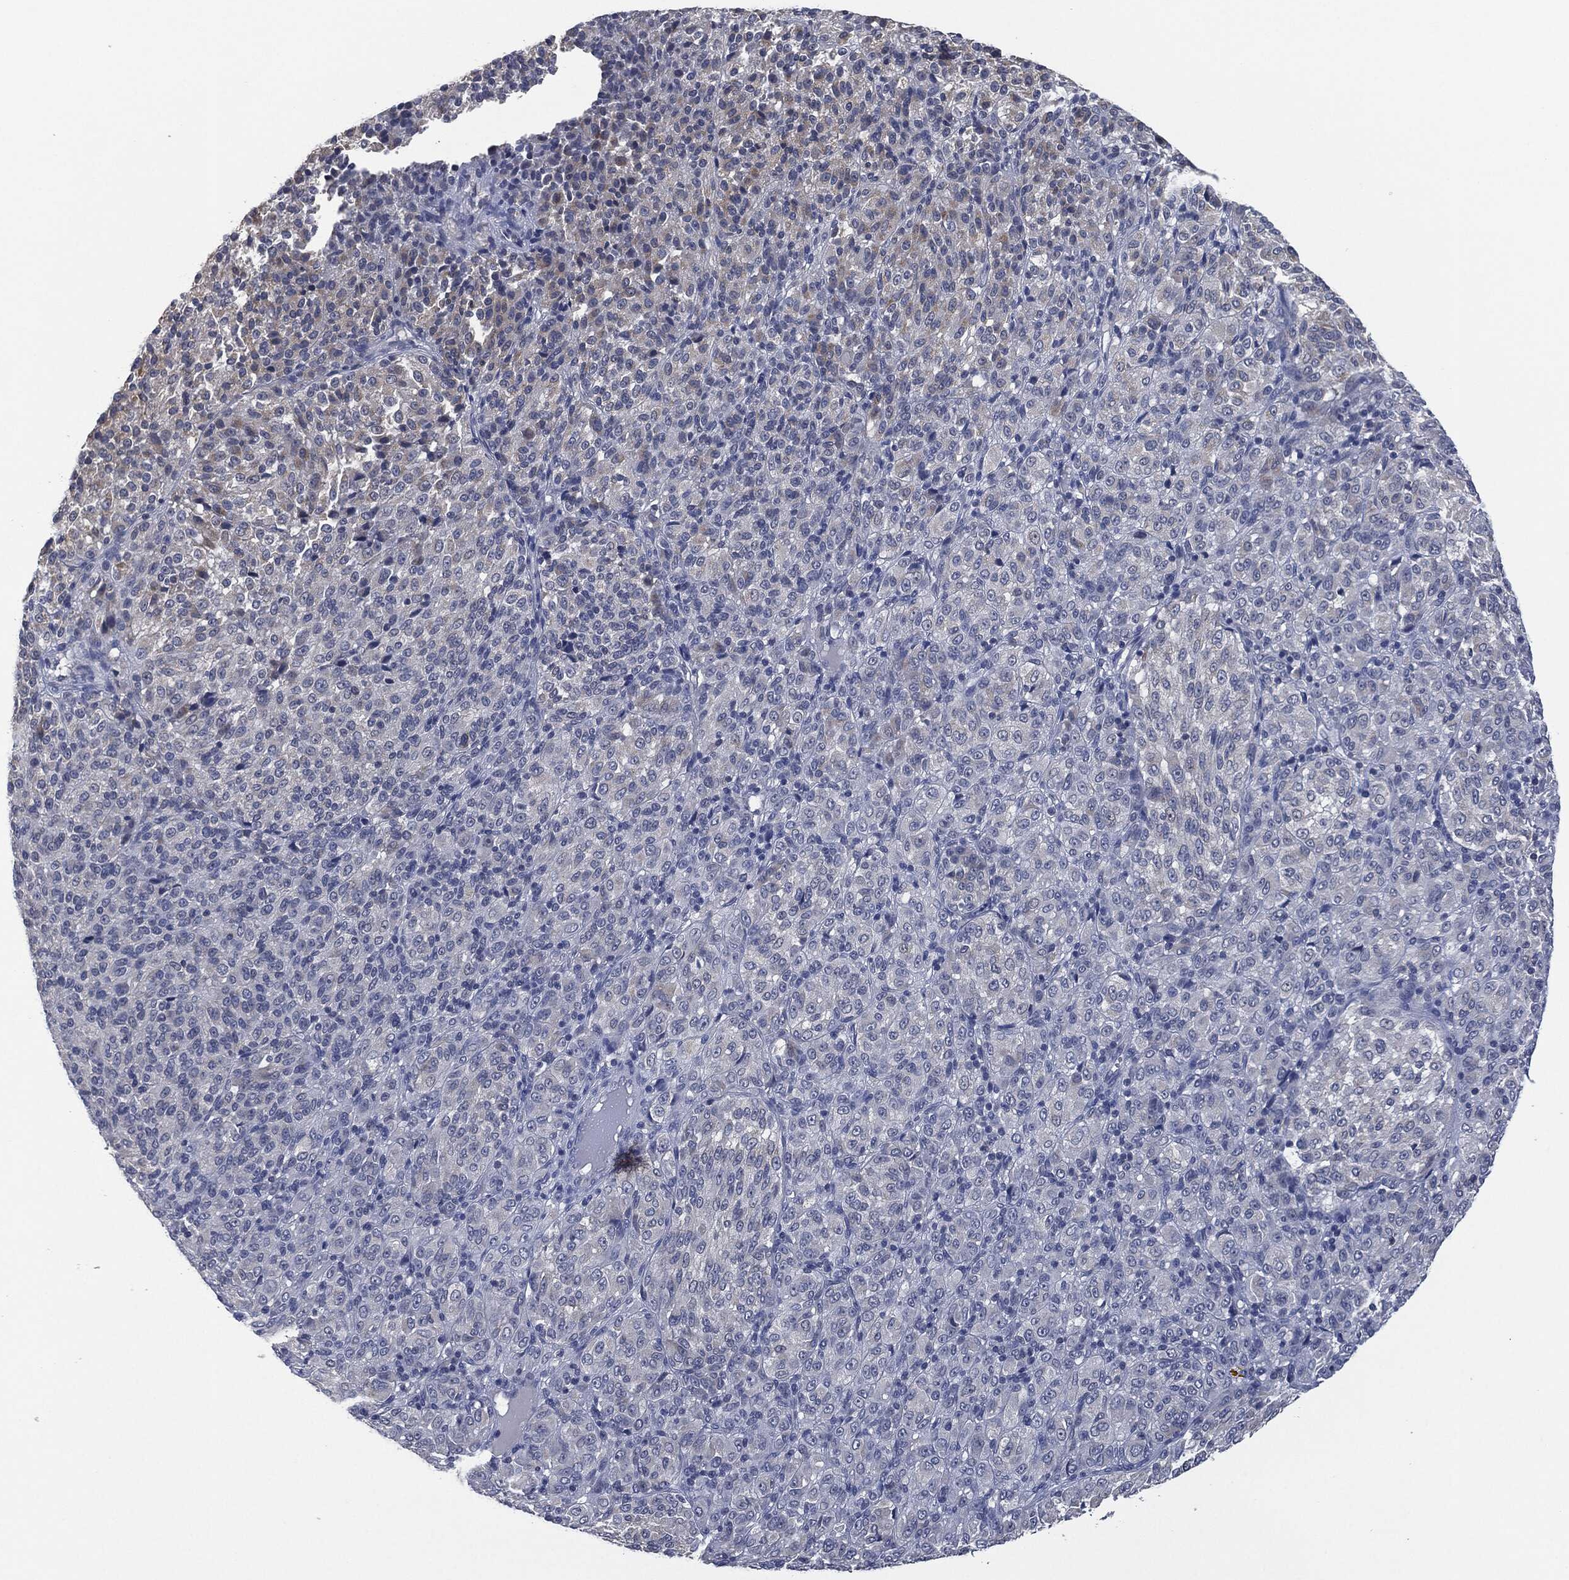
{"staining": {"intensity": "negative", "quantity": "none", "location": "none"}, "tissue": "melanoma", "cell_type": "Tumor cells", "image_type": "cancer", "snomed": [{"axis": "morphology", "description": "Malignant melanoma, Metastatic site"}, {"axis": "topography", "description": "Brain"}], "caption": "Immunohistochemistry of malignant melanoma (metastatic site) displays no positivity in tumor cells. (DAB (3,3'-diaminobenzidine) IHC with hematoxylin counter stain).", "gene": "IL1RN", "patient": {"sex": "female", "age": 56}}